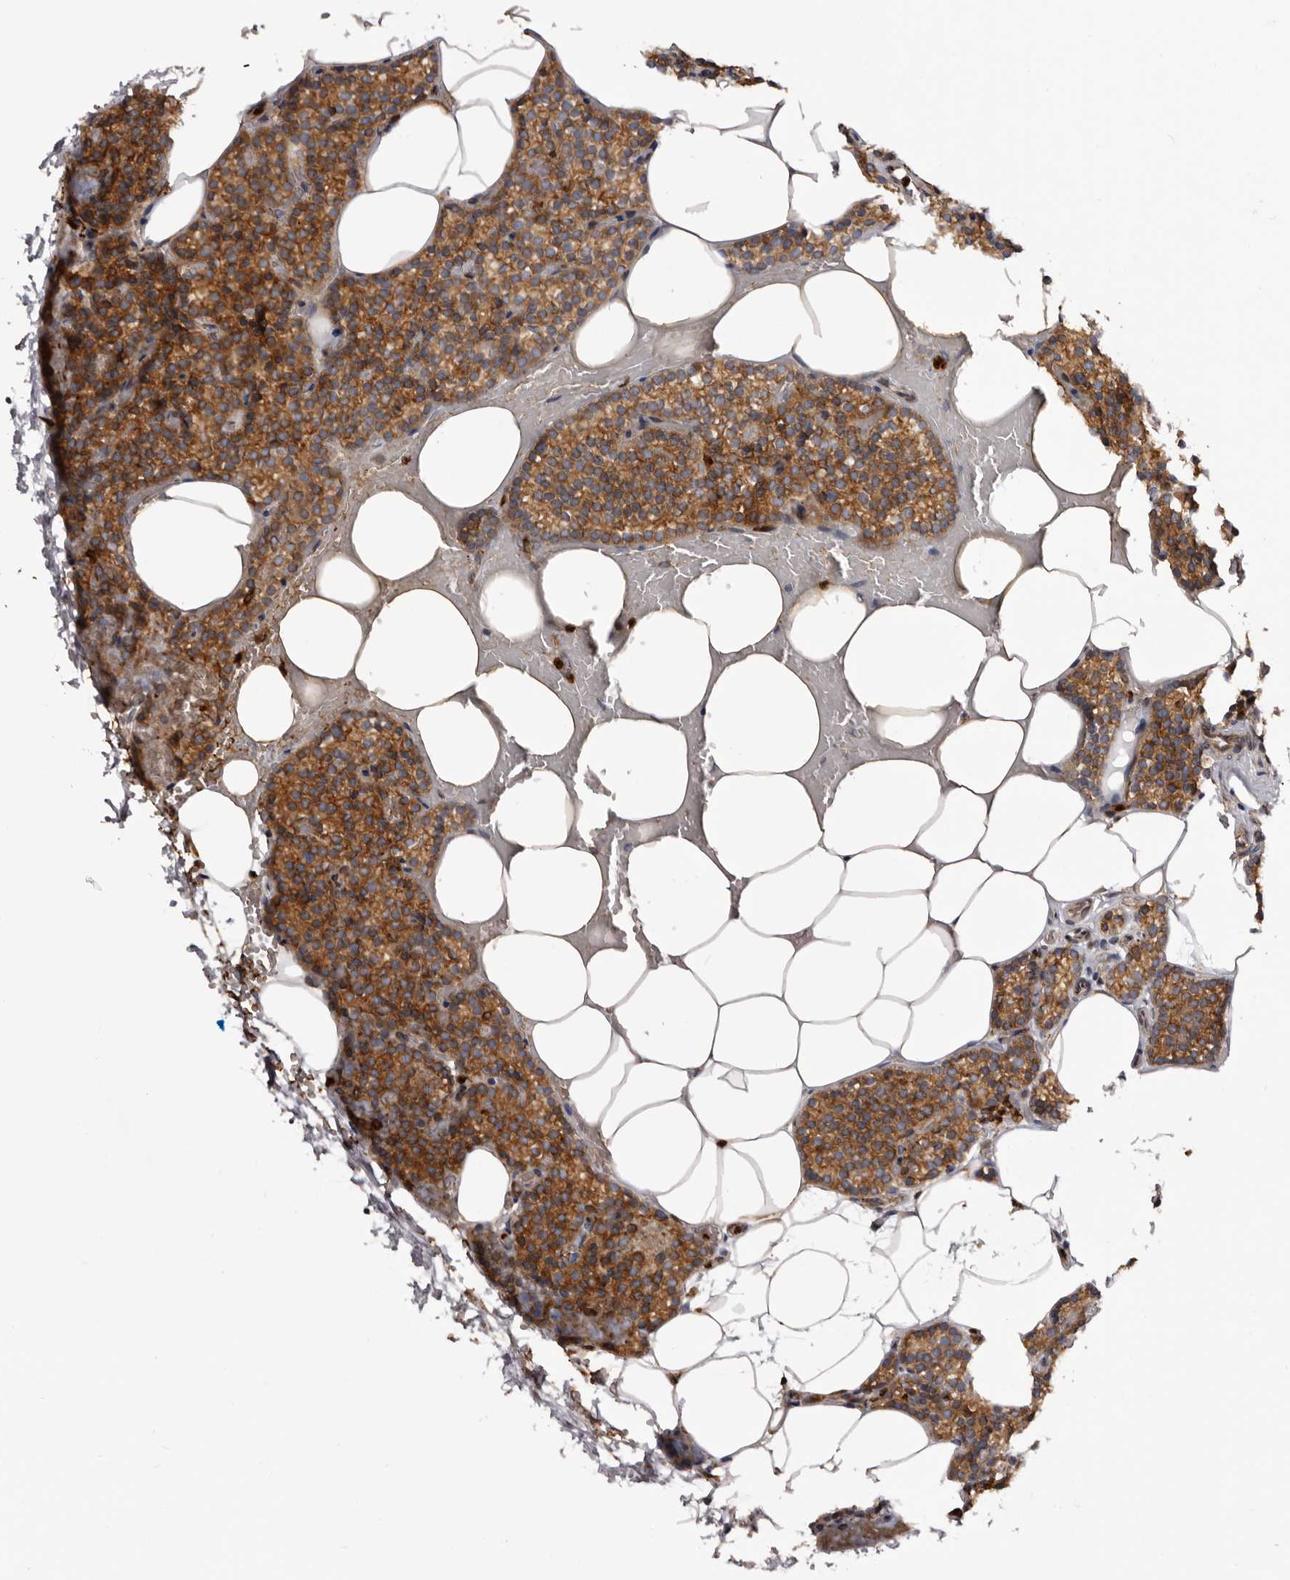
{"staining": {"intensity": "moderate", "quantity": ">75%", "location": "cytoplasmic/membranous"}, "tissue": "parathyroid gland", "cell_type": "Glandular cells", "image_type": "normal", "snomed": [{"axis": "morphology", "description": "Normal tissue, NOS"}, {"axis": "topography", "description": "Parathyroid gland"}], "caption": "Protein expression analysis of unremarkable human parathyroid gland reveals moderate cytoplasmic/membranous expression in about >75% of glandular cells.", "gene": "C4orf3", "patient": {"sex": "male", "age": 58}}